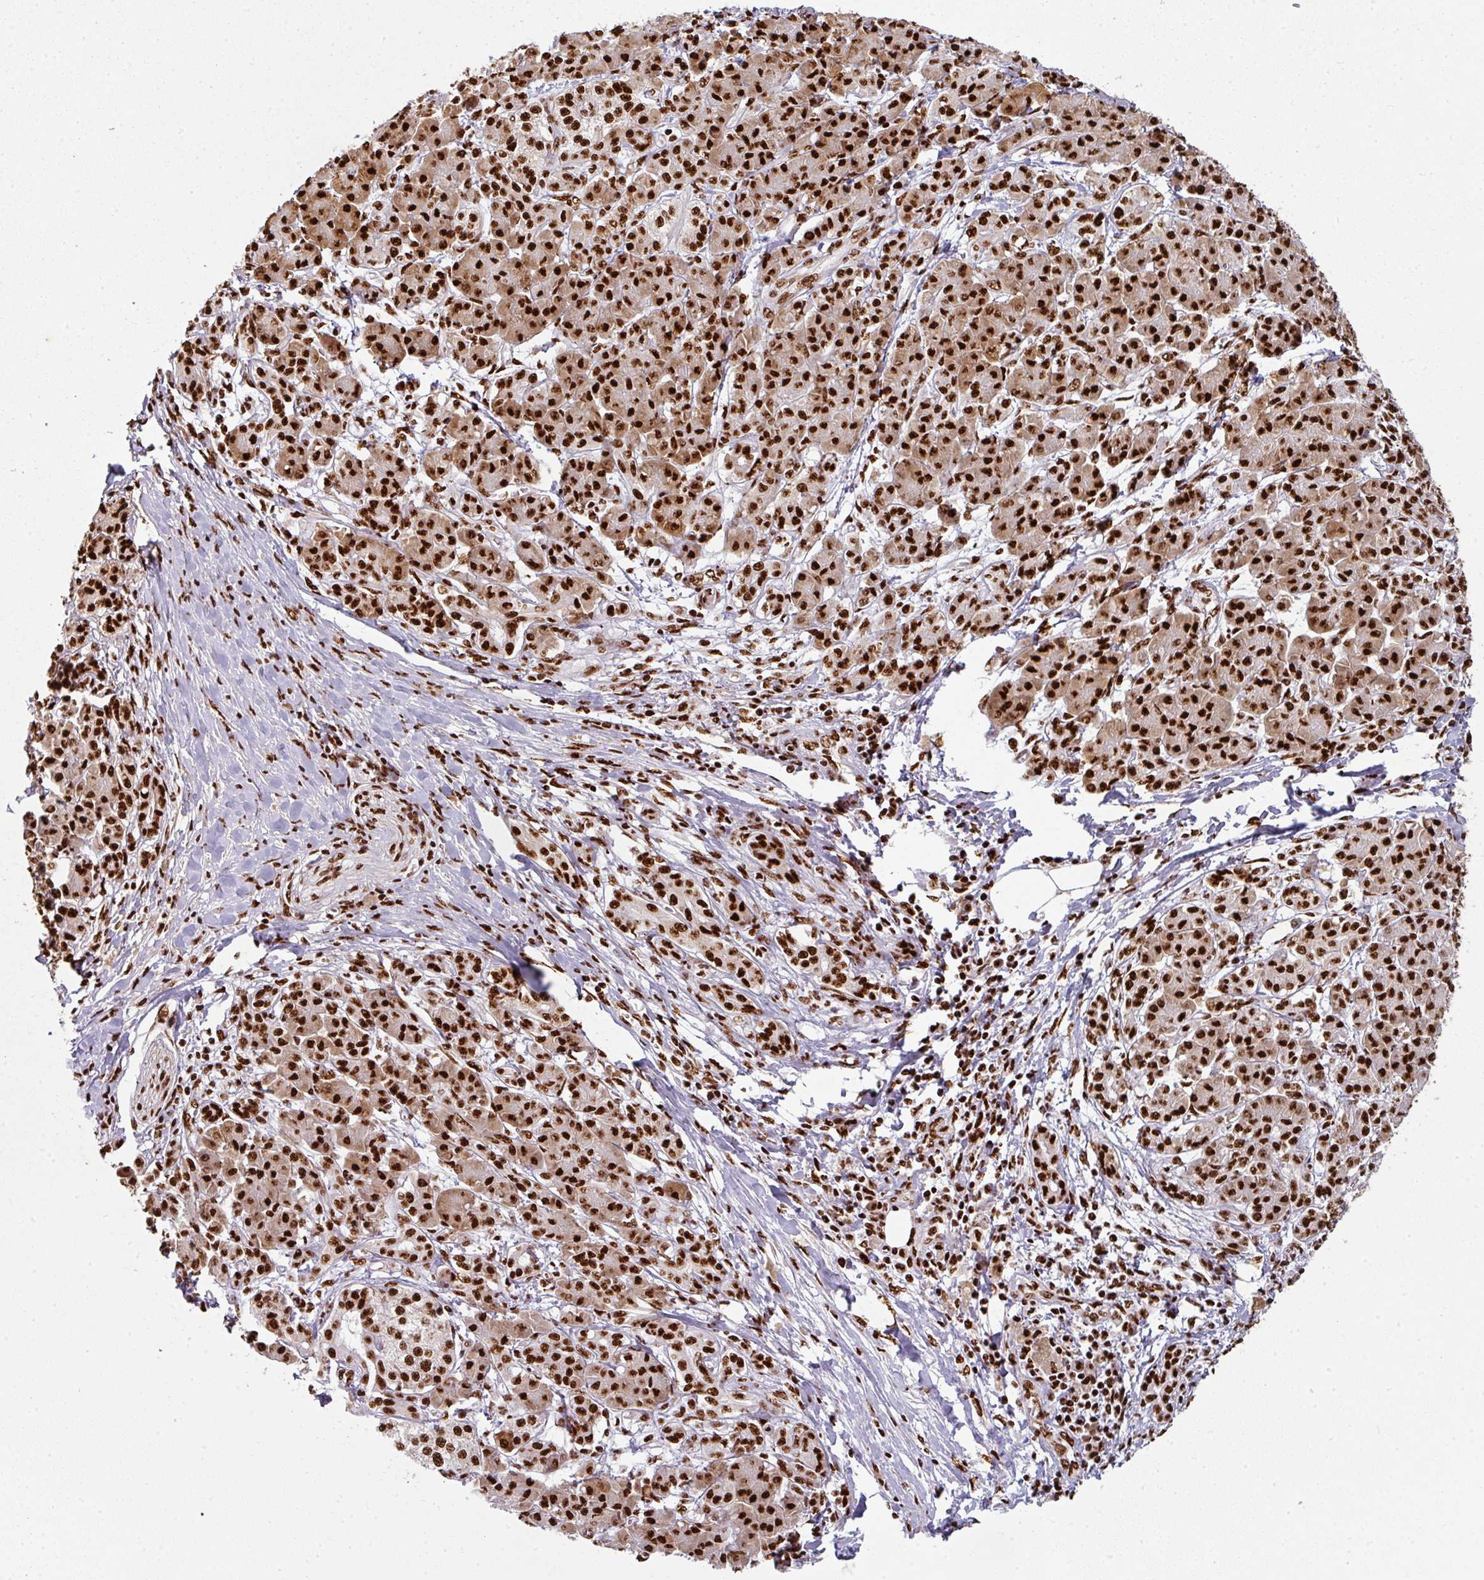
{"staining": {"intensity": "strong", "quantity": ">75%", "location": "cytoplasmic/membranous,nuclear"}, "tissue": "pancreatic cancer", "cell_type": "Tumor cells", "image_type": "cancer", "snomed": [{"axis": "morphology", "description": "Adenocarcinoma, NOS"}, {"axis": "topography", "description": "Pancreas"}], "caption": "Strong cytoplasmic/membranous and nuclear positivity is present in about >75% of tumor cells in pancreatic adenocarcinoma.", "gene": "SIK3", "patient": {"sex": "male", "age": 61}}